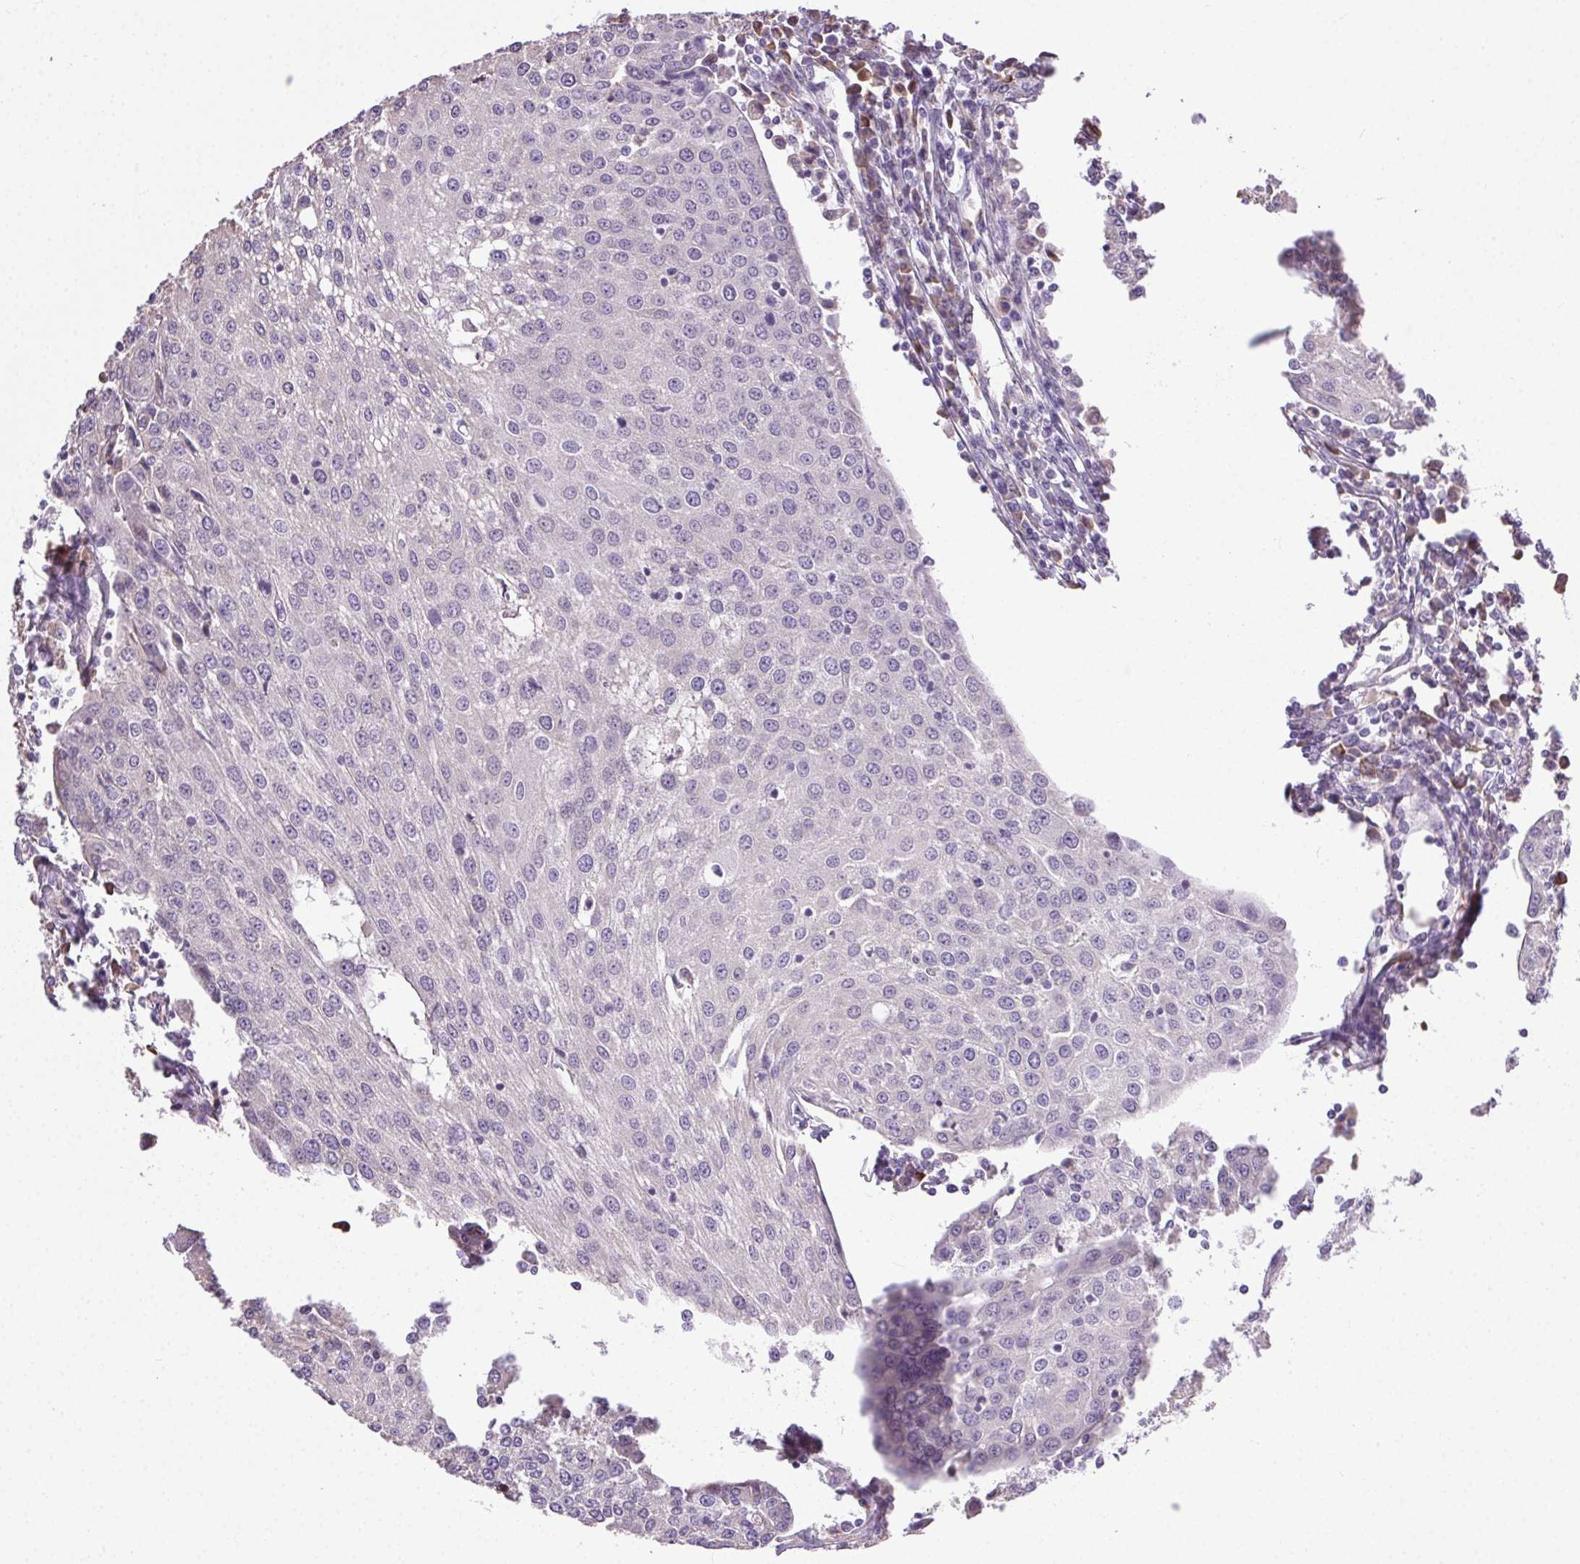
{"staining": {"intensity": "negative", "quantity": "none", "location": "none"}, "tissue": "urothelial cancer", "cell_type": "Tumor cells", "image_type": "cancer", "snomed": [{"axis": "morphology", "description": "Urothelial carcinoma, High grade"}, {"axis": "topography", "description": "Urinary bladder"}], "caption": "Immunohistochemistry of urothelial carcinoma (high-grade) shows no positivity in tumor cells. Nuclei are stained in blue.", "gene": "SNX31", "patient": {"sex": "female", "age": 85}}